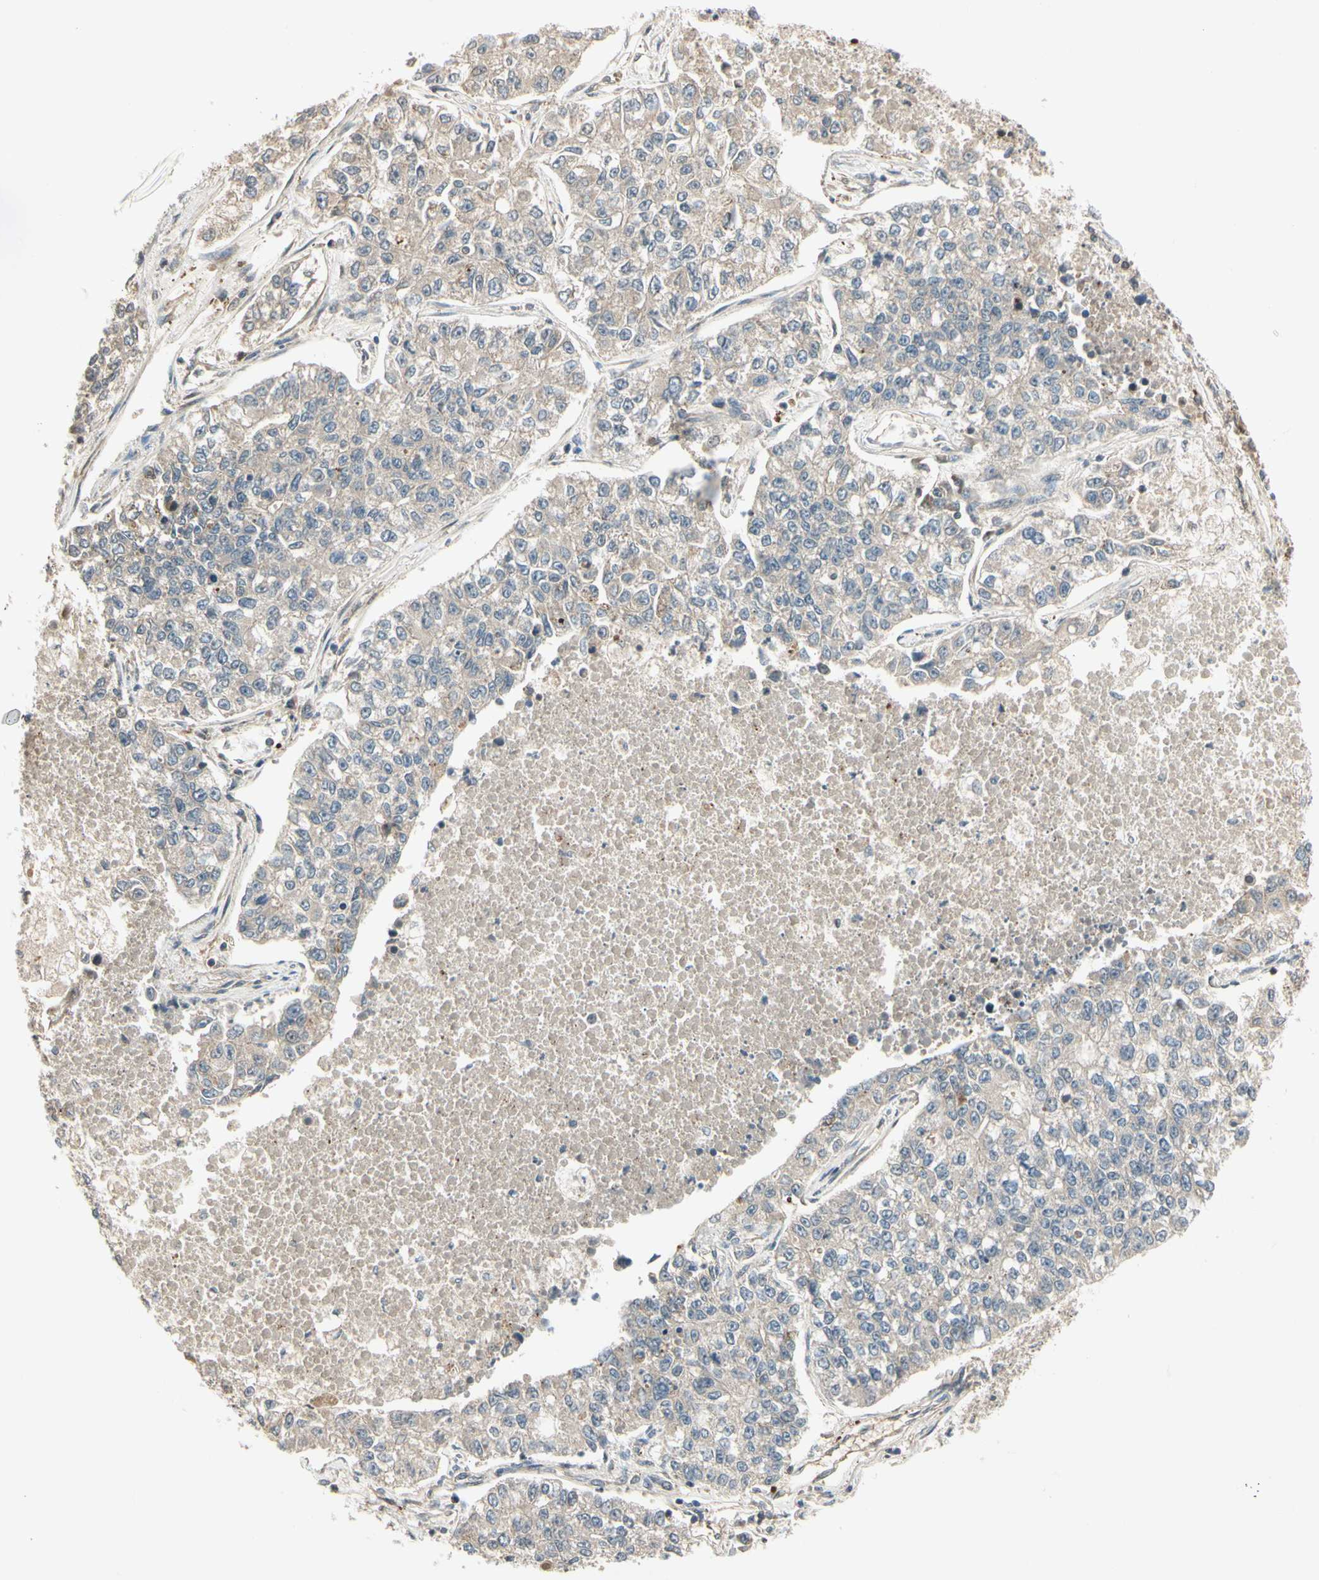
{"staining": {"intensity": "weak", "quantity": "25%-75%", "location": "cytoplasmic/membranous"}, "tissue": "lung cancer", "cell_type": "Tumor cells", "image_type": "cancer", "snomed": [{"axis": "morphology", "description": "Adenocarcinoma, NOS"}, {"axis": "topography", "description": "Lung"}], "caption": "Protein staining of adenocarcinoma (lung) tissue displays weak cytoplasmic/membranous positivity in approximately 25%-75% of tumor cells.", "gene": "EVC", "patient": {"sex": "male", "age": 49}}